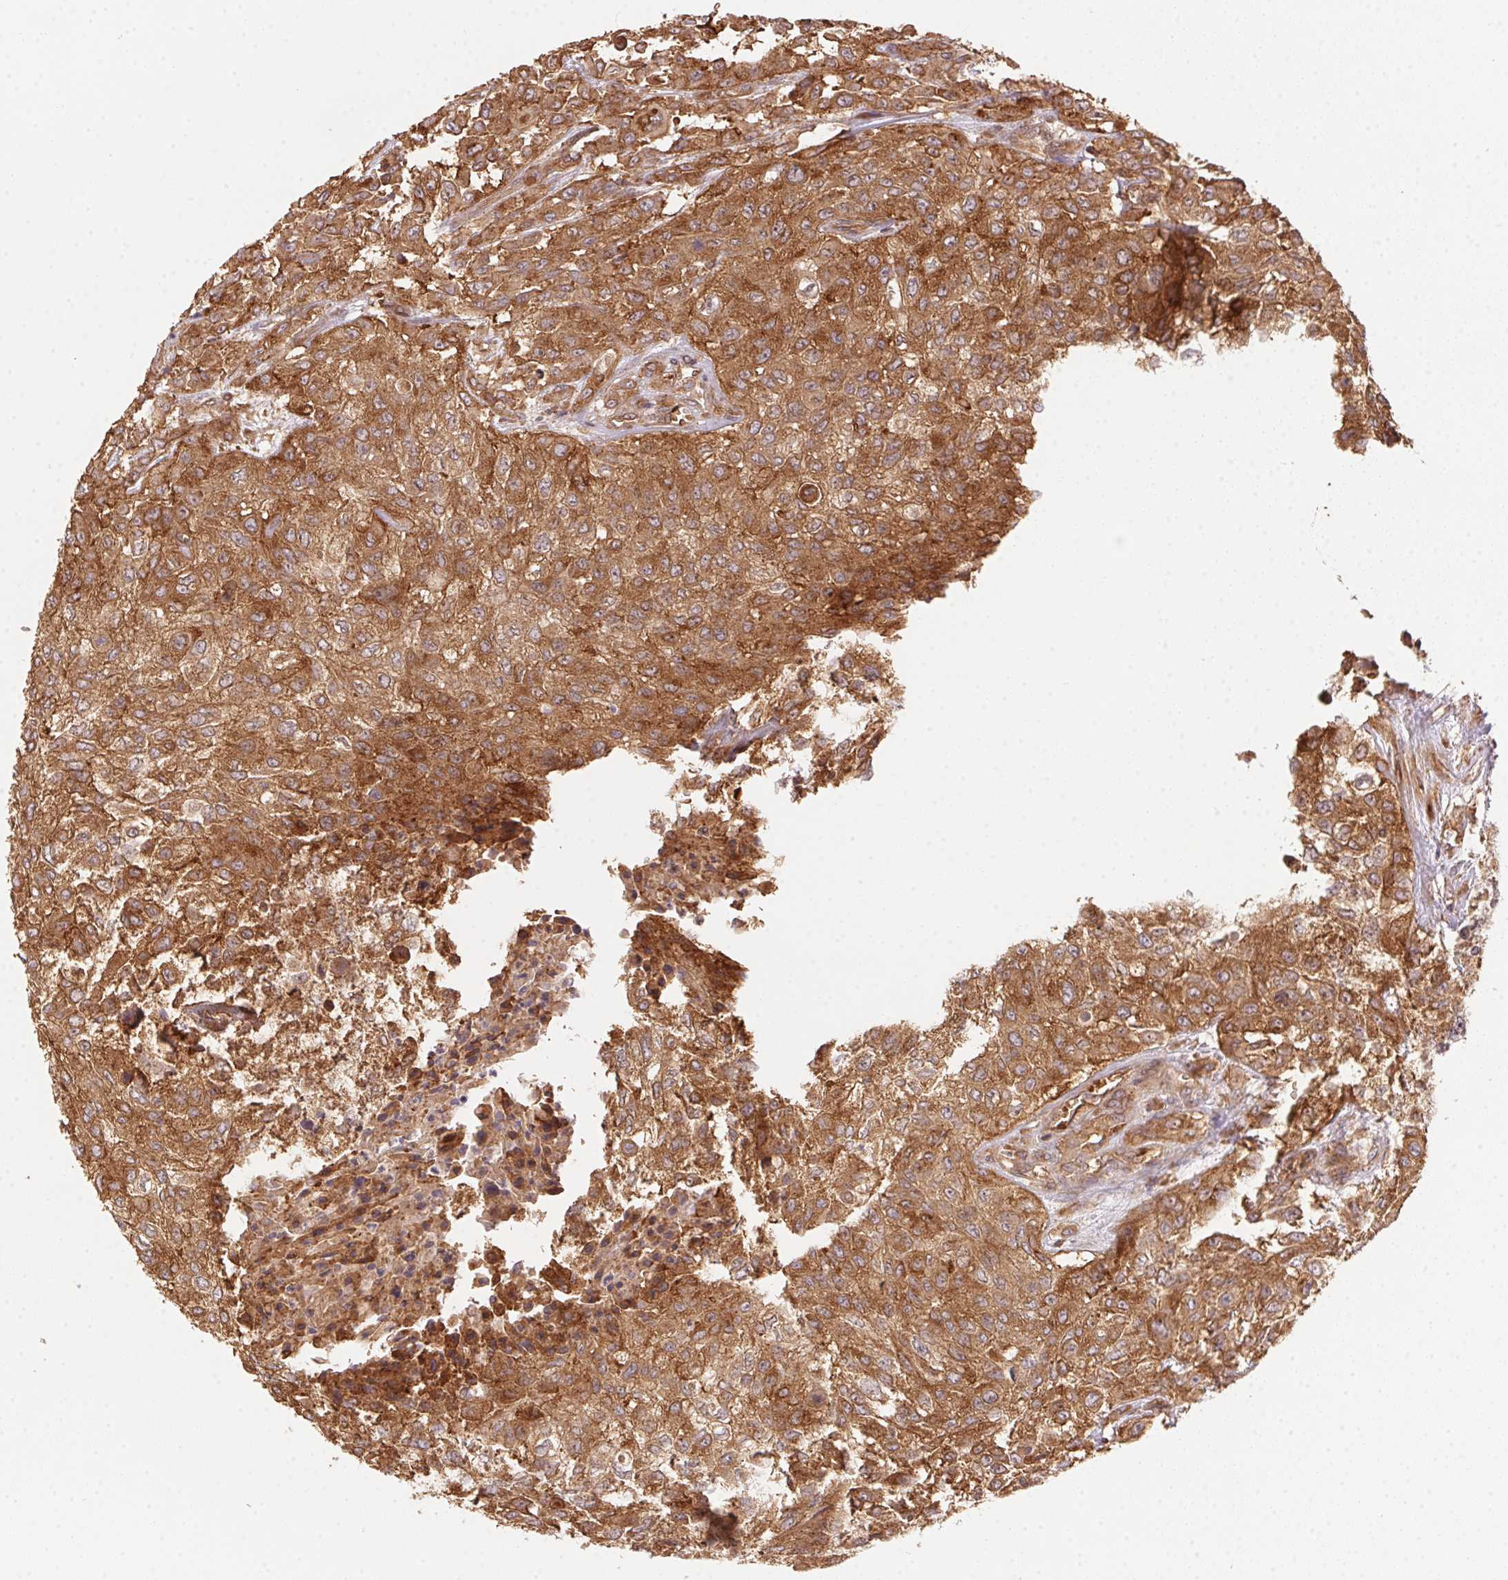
{"staining": {"intensity": "moderate", "quantity": ">75%", "location": "cytoplasmic/membranous"}, "tissue": "urothelial cancer", "cell_type": "Tumor cells", "image_type": "cancer", "snomed": [{"axis": "morphology", "description": "Urothelial carcinoma, High grade"}, {"axis": "topography", "description": "Urinary bladder"}], "caption": "This is an image of immunohistochemistry (IHC) staining of high-grade urothelial carcinoma, which shows moderate staining in the cytoplasmic/membranous of tumor cells.", "gene": "USE1", "patient": {"sex": "male", "age": 57}}